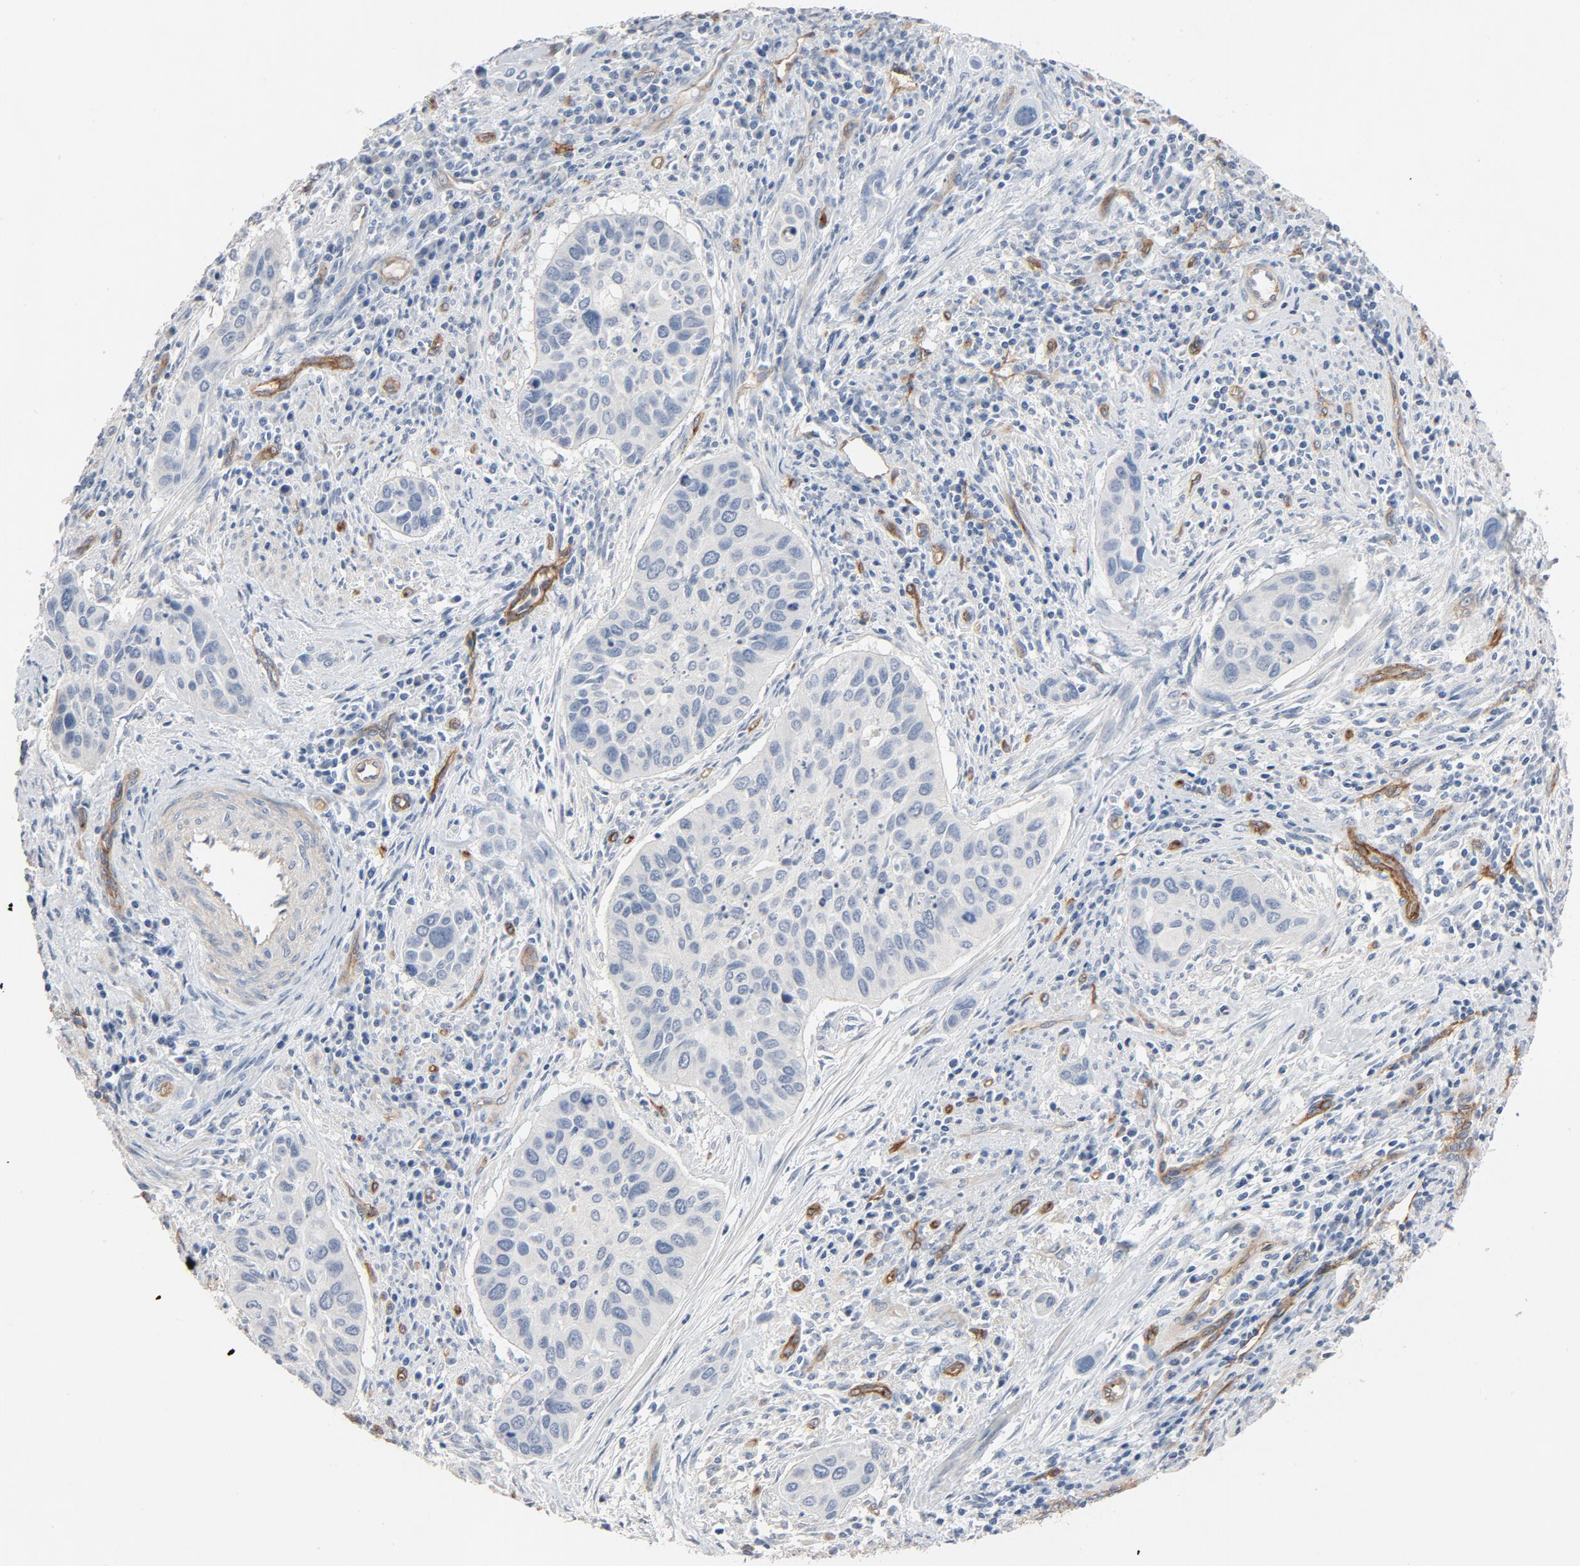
{"staining": {"intensity": "negative", "quantity": "none", "location": "none"}, "tissue": "cervical cancer", "cell_type": "Tumor cells", "image_type": "cancer", "snomed": [{"axis": "morphology", "description": "Adenocarcinoma, NOS"}, {"axis": "topography", "description": "Cervix"}], "caption": "This is an IHC histopathology image of cervical cancer. There is no expression in tumor cells.", "gene": "KDR", "patient": {"sex": "female", "age": 29}}